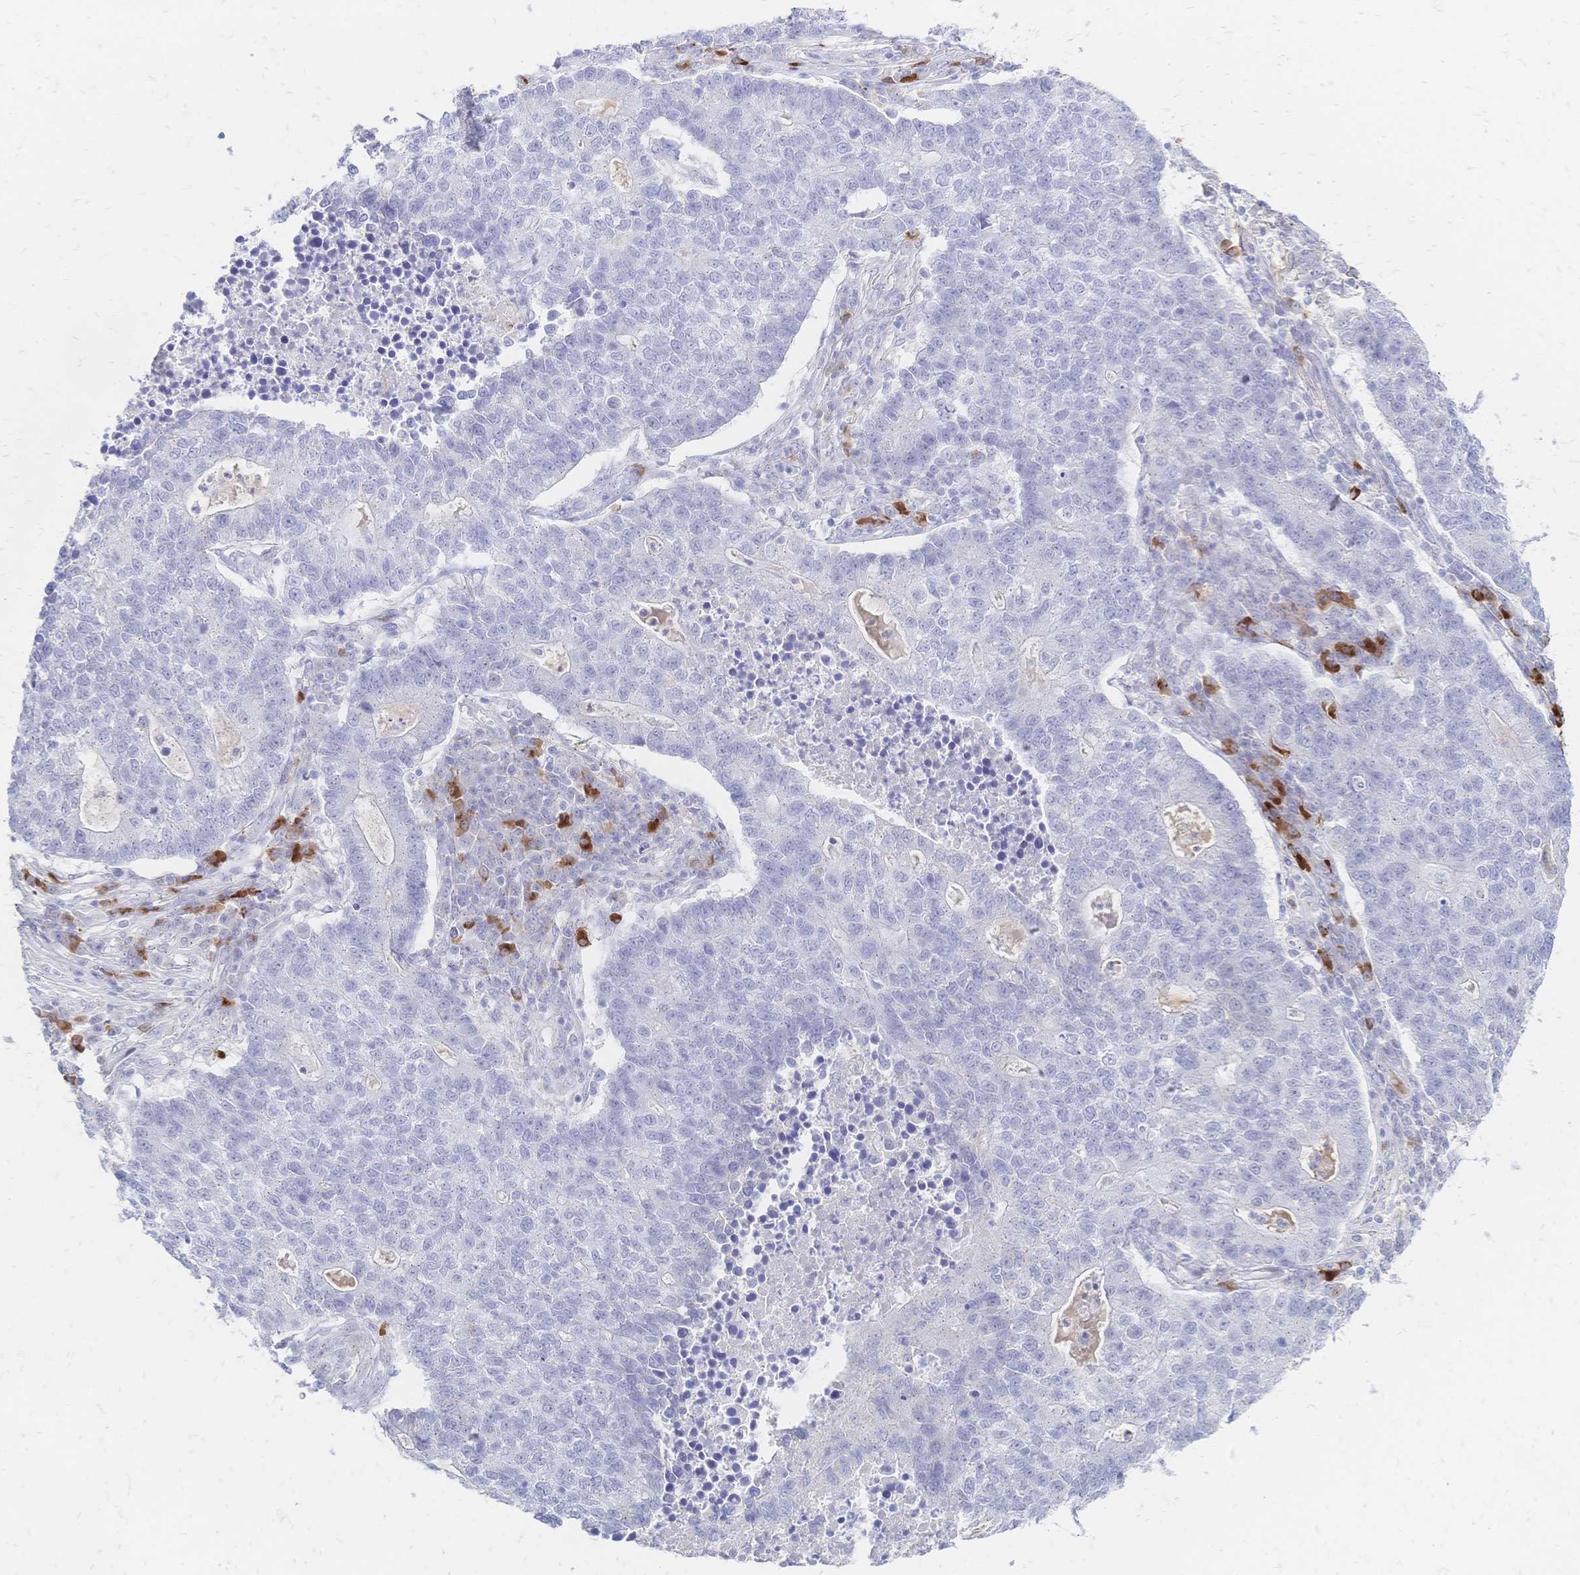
{"staining": {"intensity": "negative", "quantity": "none", "location": "none"}, "tissue": "lung cancer", "cell_type": "Tumor cells", "image_type": "cancer", "snomed": [{"axis": "morphology", "description": "Adenocarcinoma, NOS"}, {"axis": "topography", "description": "Lung"}], "caption": "Immunohistochemical staining of human adenocarcinoma (lung) reveals no significant positivity in tumor cells. (DAB immunohistochemistry with hematoxylin counter stain).", "gene": "PSORS1C2", "patient": {"sex": "male", "age": 57}}